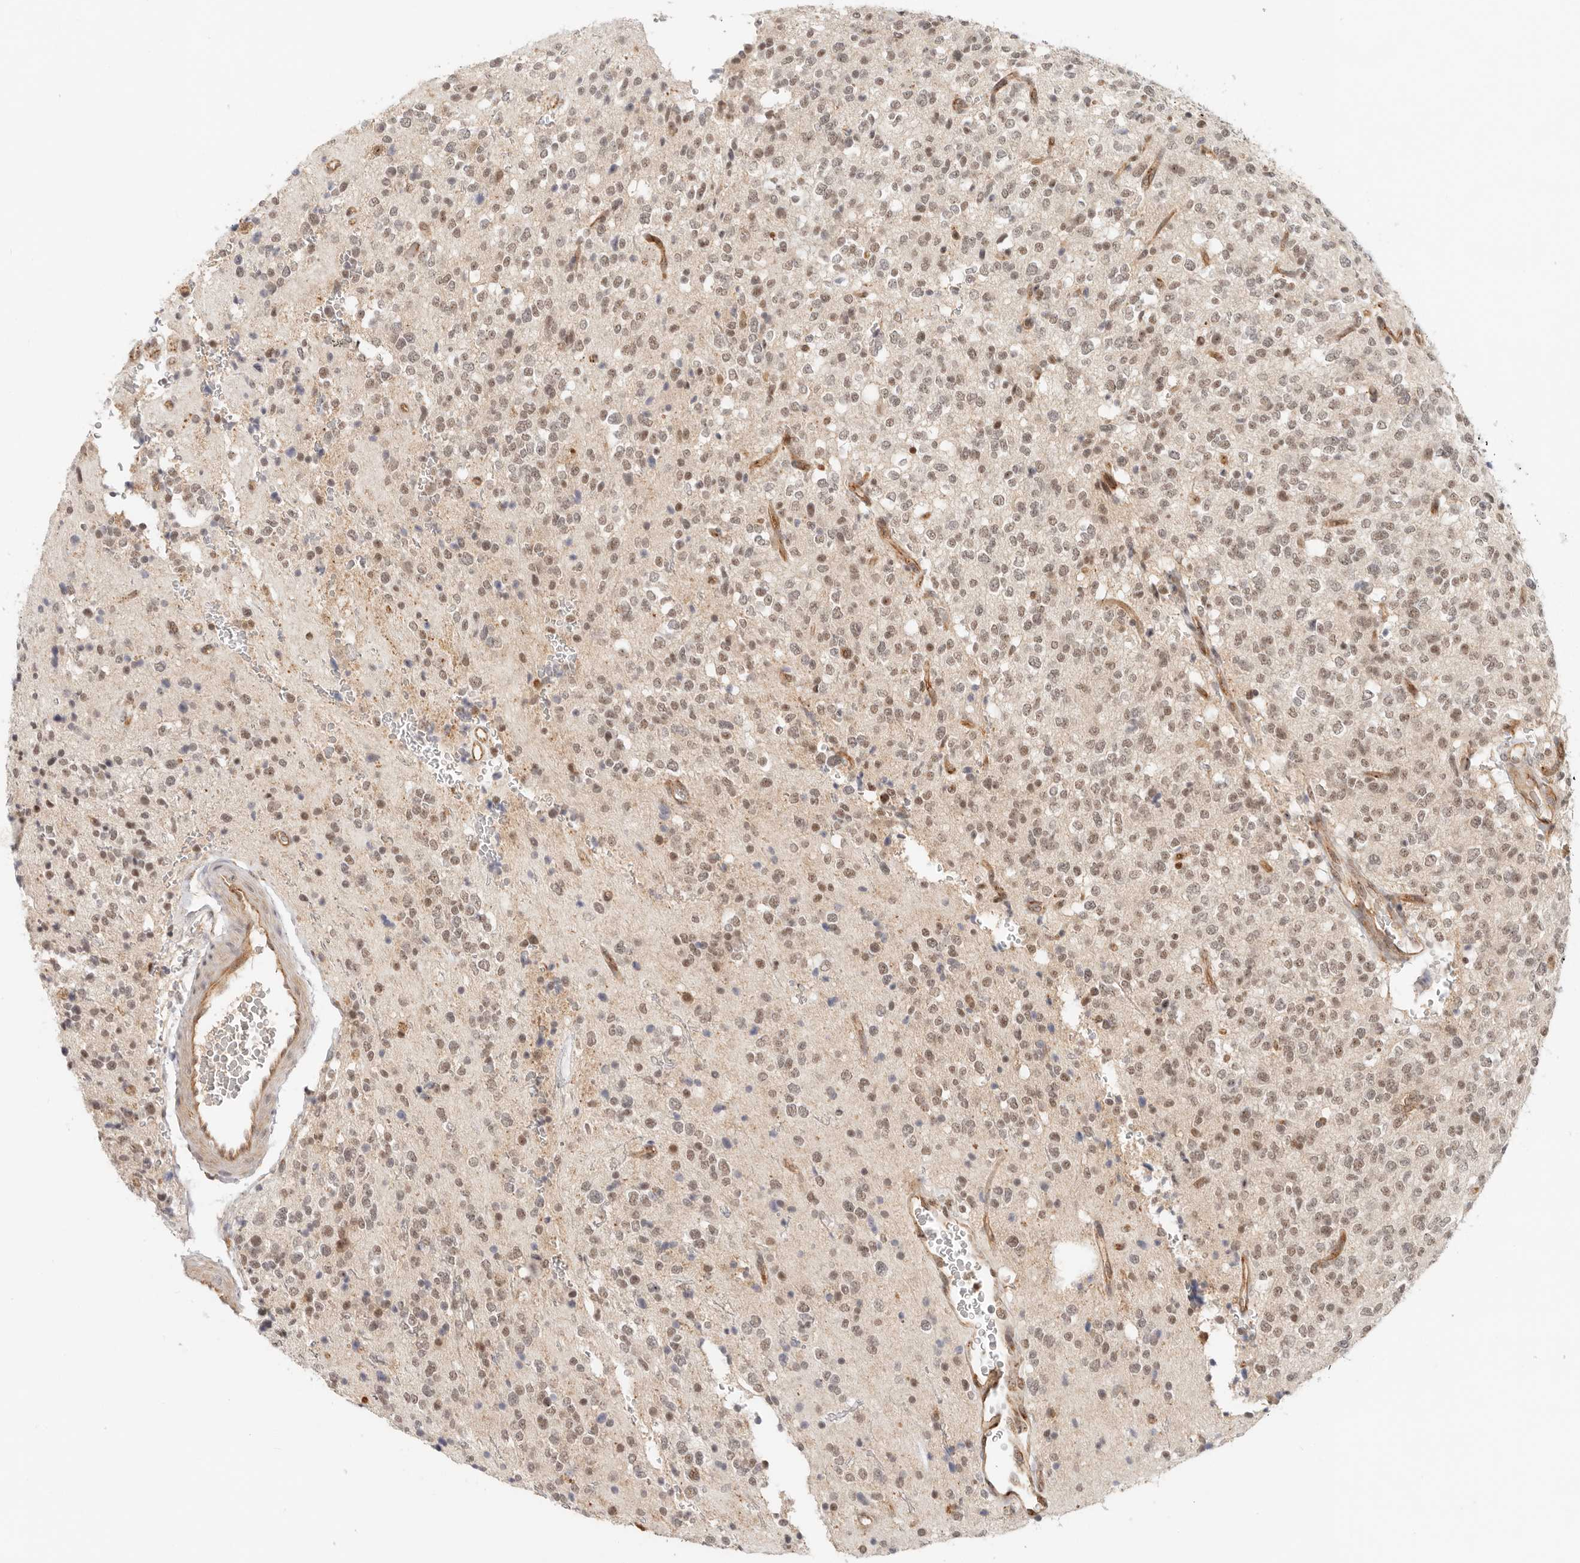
{"staining": {"intensity": "moderate", "quantity": "25%-75%", "location": "nuclear"}, "tissue": "glioma", "cell_type": "Tumor cells", "image_type": "cancer", "snomed": [{"axis": "morphology", "description": "Glioma, malignant, High grade"}, {"axis": "topography", "description": "Brain"}], "caption": "About 25%-75% of tumor cells in human malignant high-grade glioma reveal moderate nuclear protein staining as visualized by brown immunohistochemical staining.", "gene": "HEXD", "patient": {"sex": "male", "age": 34}}